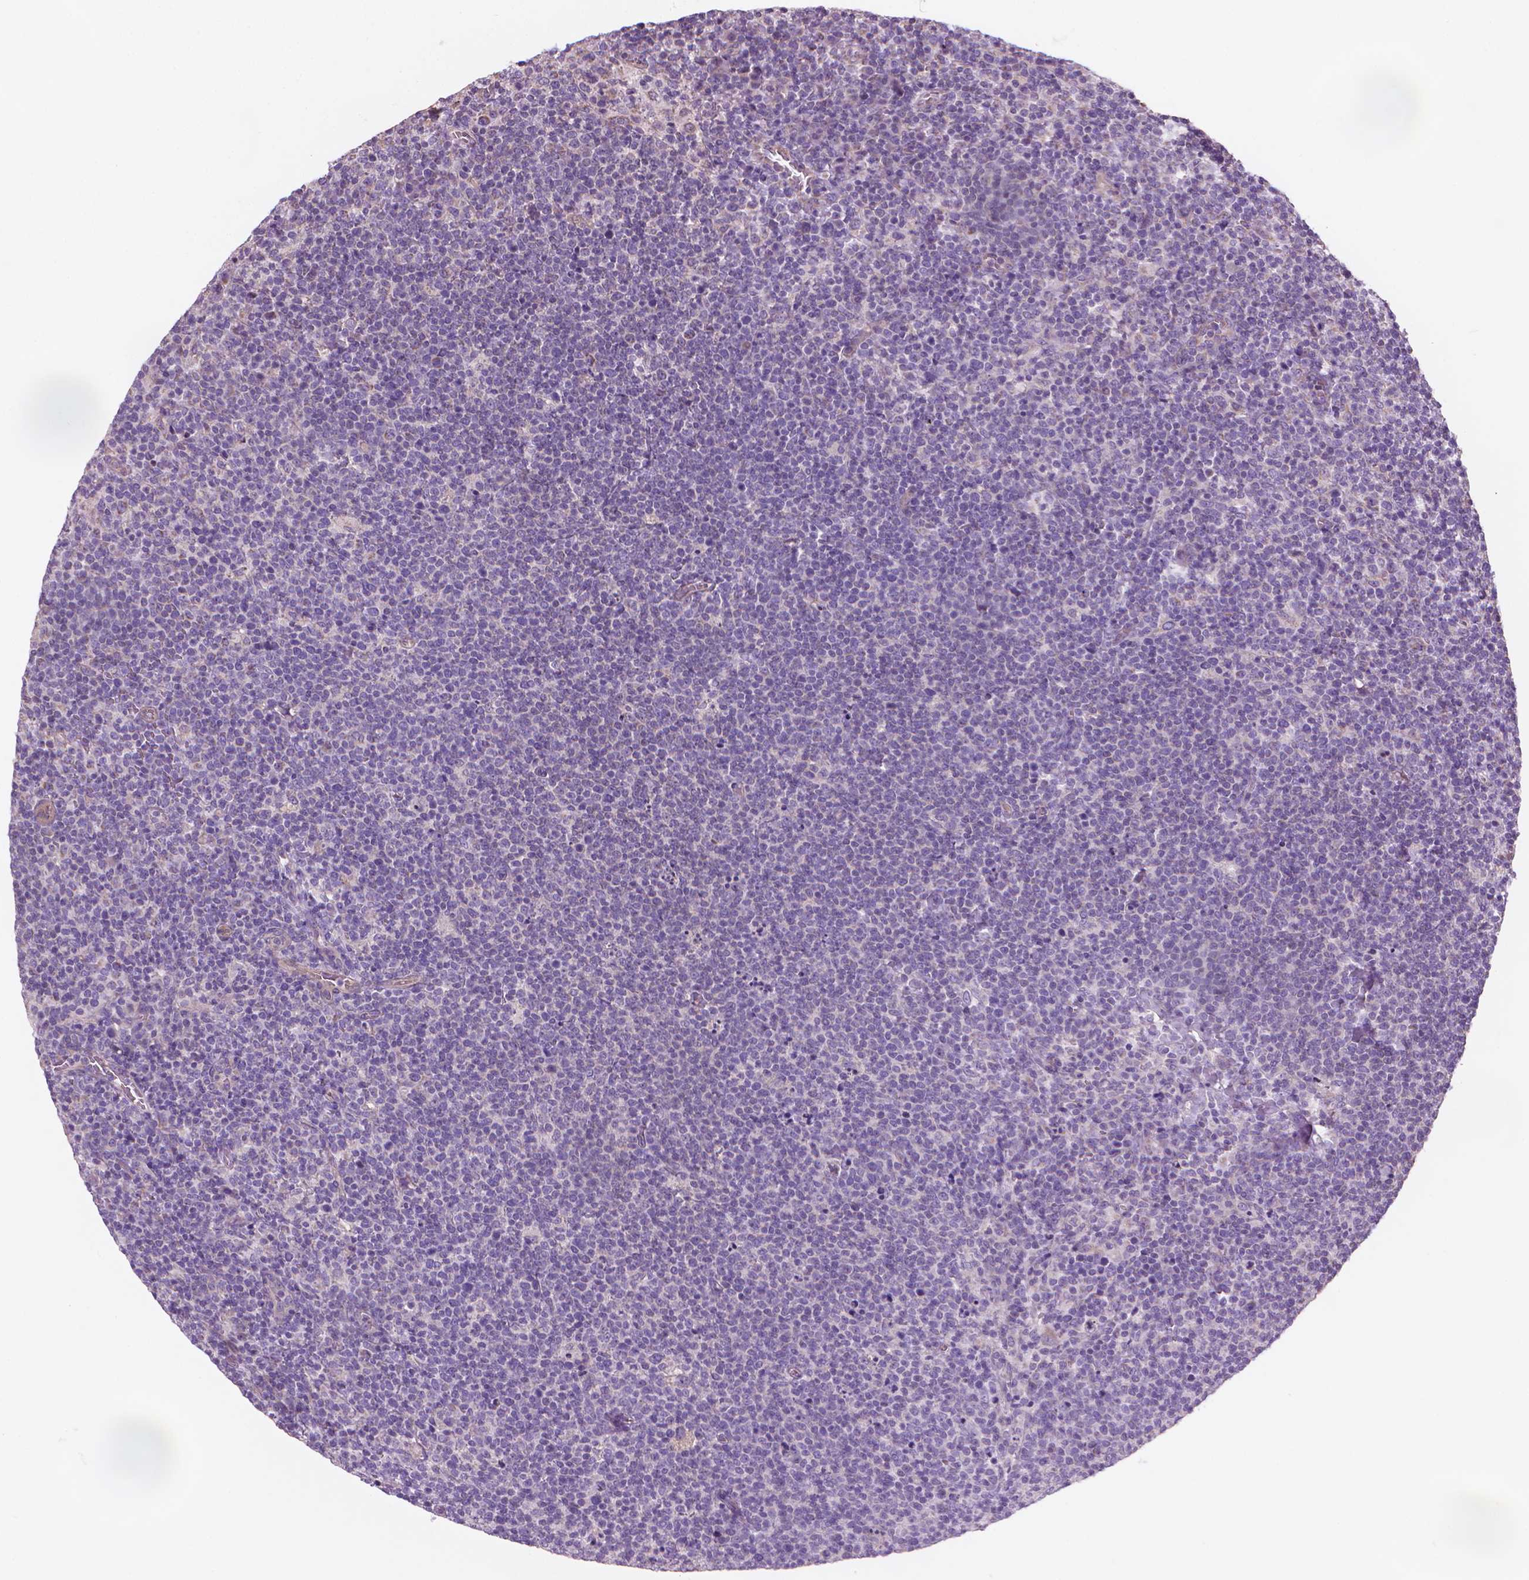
{"staining": {"intensity": "negative", "quantity": "none", "location": "none"}, "tissue": "lymphoma", "cell_type": "Tumor cells", "image_type": "cancer", "snomed": [{"axis": "morphology", "description": "Malignant lymphoma, non-Hodgkin's type, High grade"}, {"axis": "topography", "description": "Lymph node"}], "caption": "Lymphoma was stained to show a protein in brown. There is no significant expression in tumor cells.", "gene": "TTC29", "patient": {"sex": "male", "age": 61}}